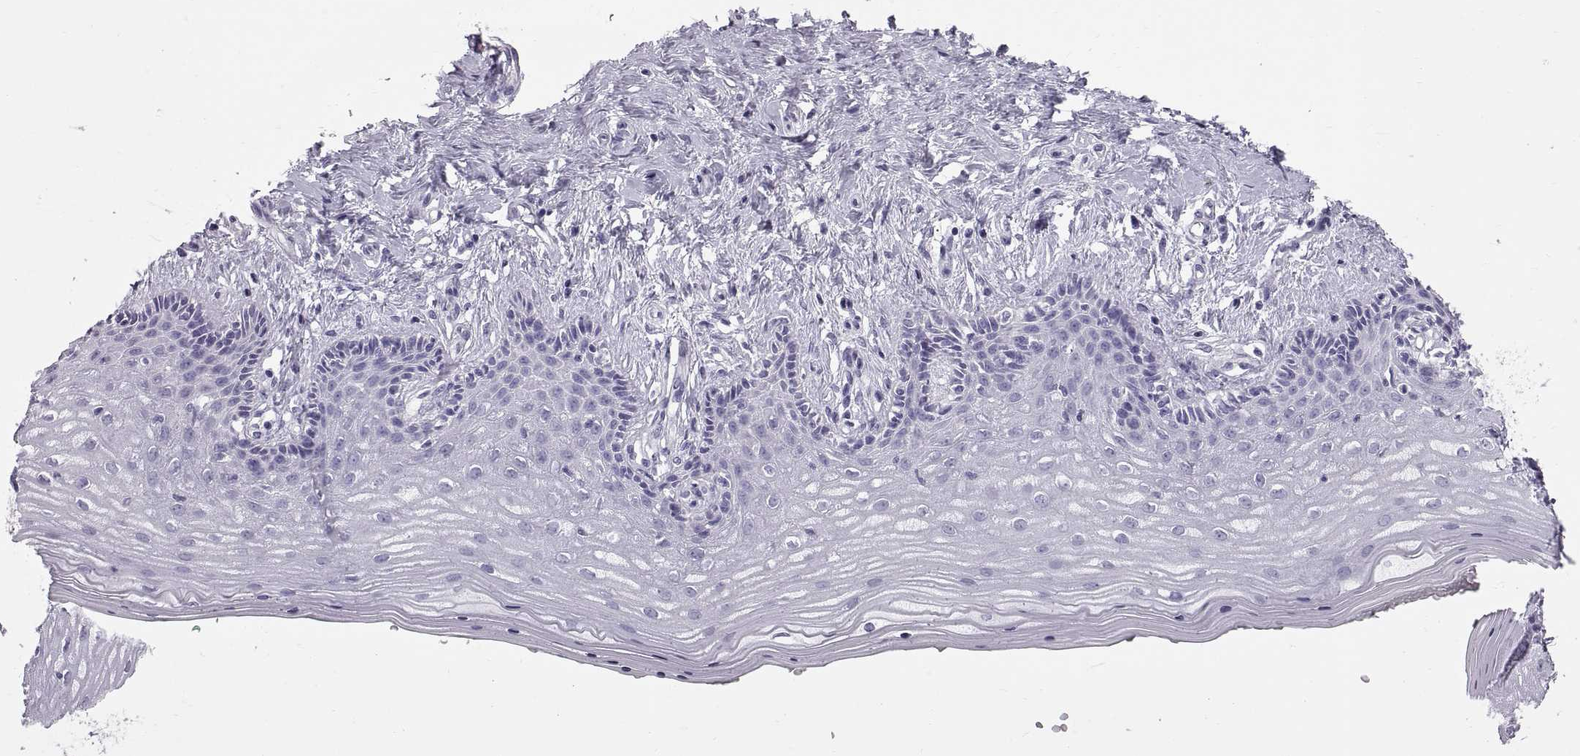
{"staining": {"intensity": "negative", "quantity": "none", "location": "none"}, "tissue": "vagina", "cell_type": "Squamous epithelial cells", "image_type": "normal", "snomed": [{"axis": "morphology", "description": "Normal tissue, NOS"}, {"axis": "topography", "description": "Vagina"}], "caption": "The micrograph demonstrates no significant staining in squamous epithelial cells of vagina. (DAB (3,3'-diaminobenzidine) immunohistochemistry (IHC), high magnification).", "gene": "WFDC8", "patient": {"sex": "female", "age": 45}}